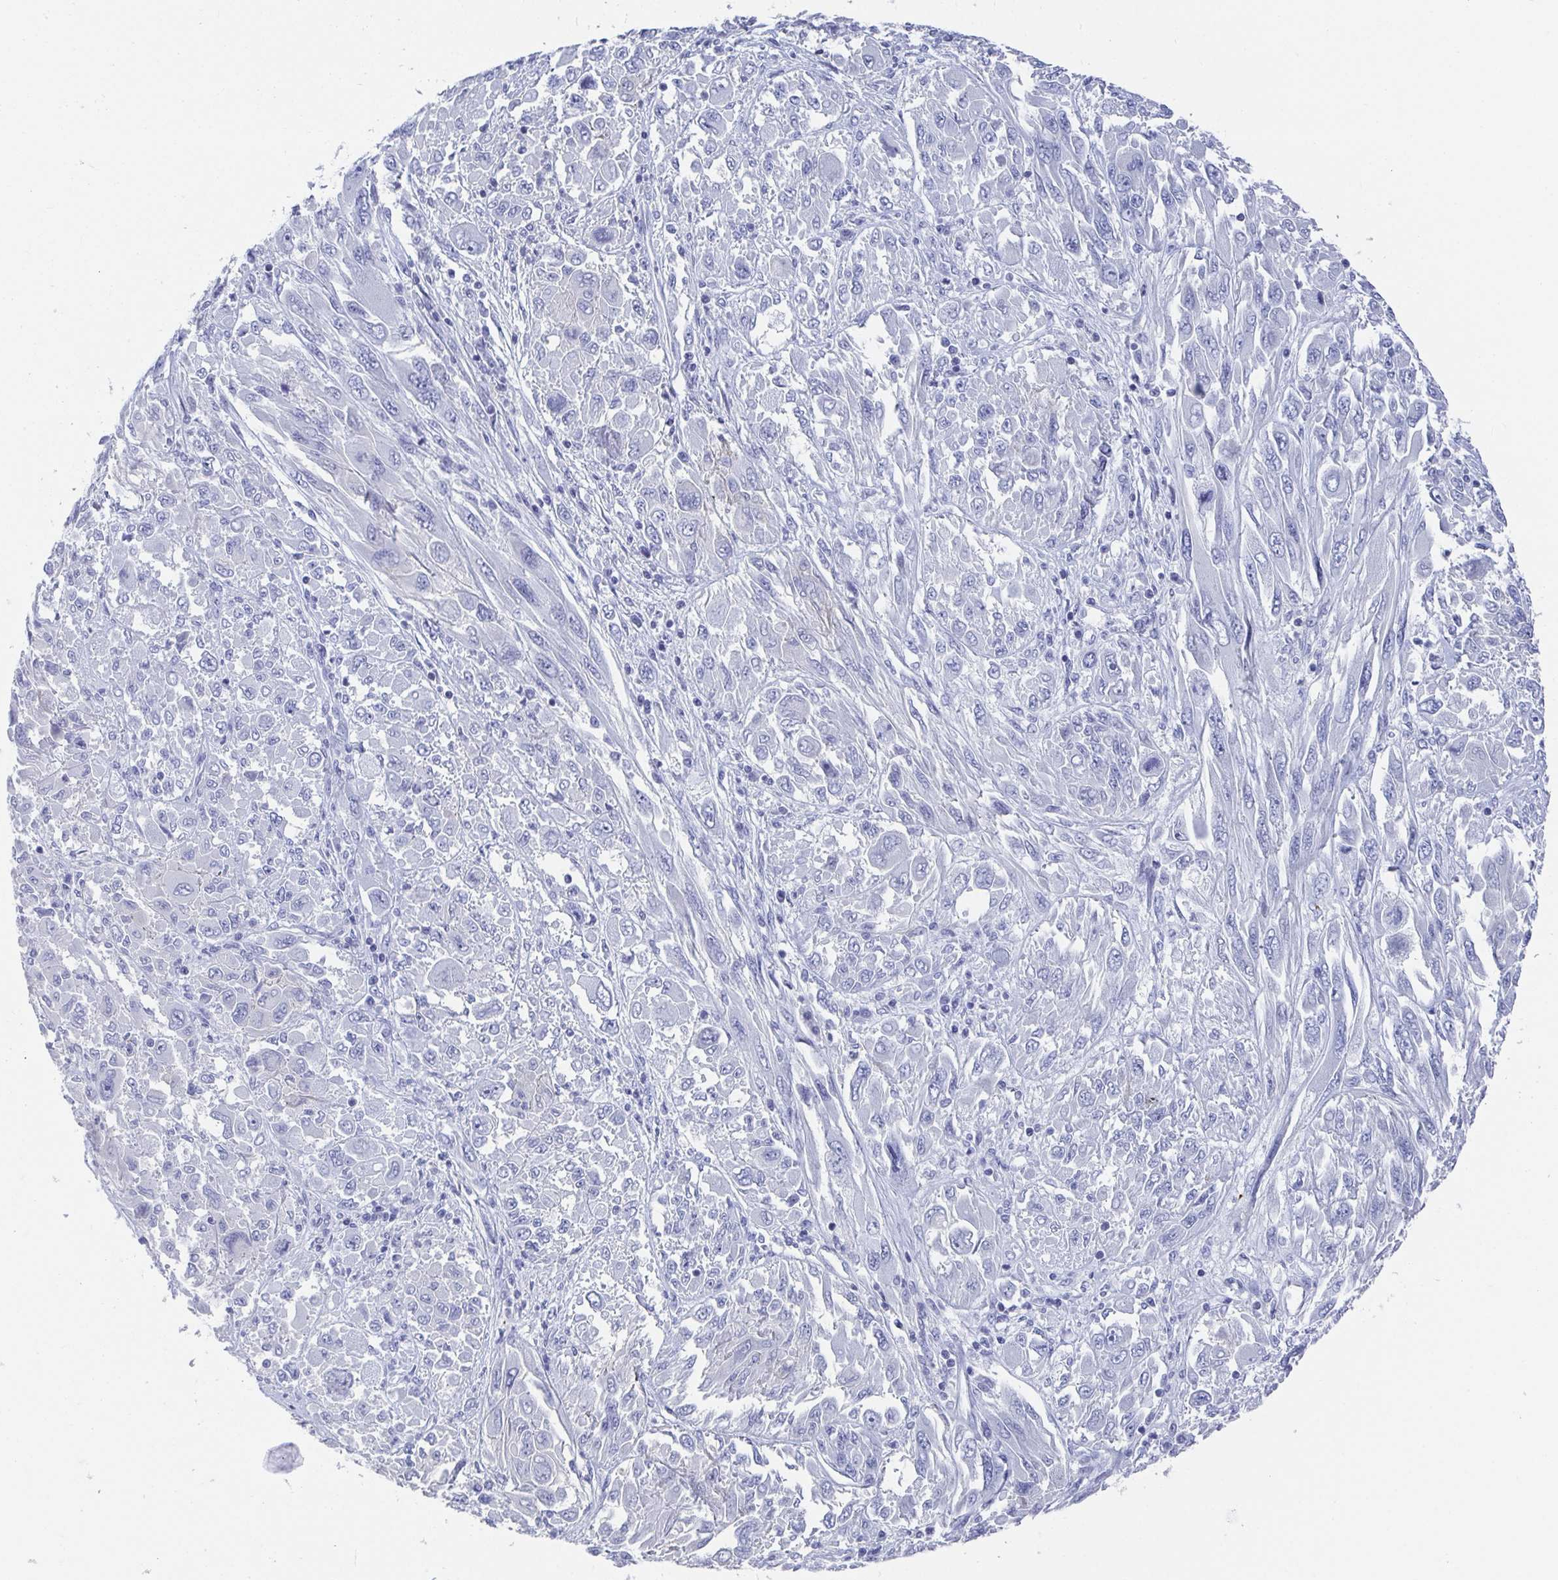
{"staining": {"intensity": "negative", "quantity": "none", "location": "none"}, "tissue": "melanoma", "cell_type": "Tumor cells", "image_type": "cancer", "snomed": [{"axis": "morphology", "description": "Malignant melanoma, NOS"}, {"axis": "topography", "description": "Skin"}], "caption": "Human malignant melanoma stained for a protein using IHC shows no positivity in tumor cells.", "gene": "ZFP82", "patient": {"sex": "female", "age": 91}}